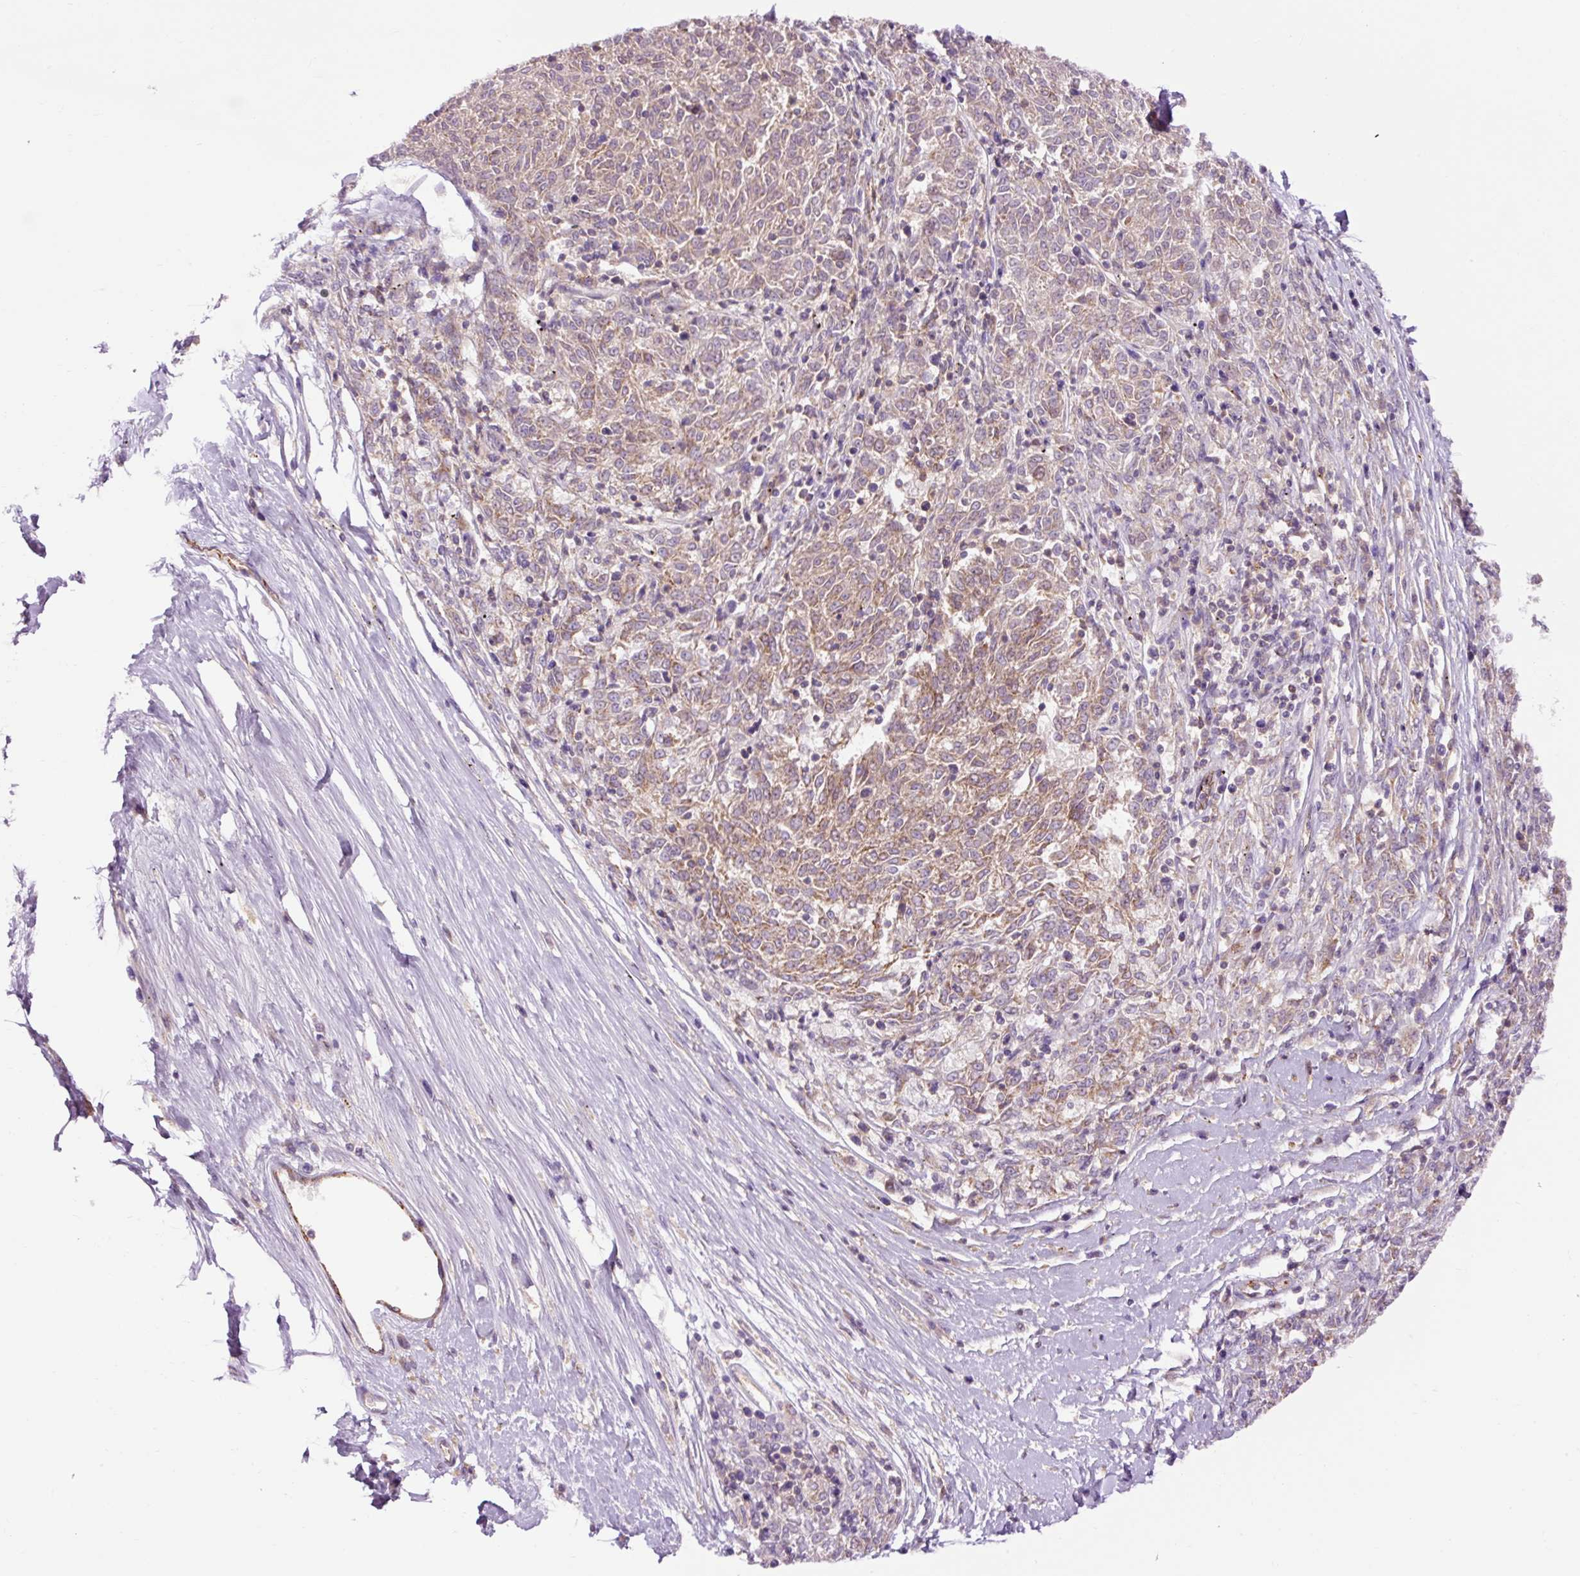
{"staining": {"intensity": "weak", "quantity": ">75%", "location": "cytoplasmic/membranous"}, "tissue": "melanoma", "cell_type": "Tumor cells", "image_type": "cancer", "snomed": [{"axis": "morphology", "description": "Malignant melanoma, NOS"}, {"axis": "topography", "description": "Skin"}], "caption": "An image of melanoma stained for a protein displays weak cytoplasmic/membranous brown staining in tumor cells. The staining is performed using DAB brown chromogen to label protein expression. The nuclei are counter-stained blue using hematoxylin.", "gene": "CD83", "patient": {"sex": "female", "age": 72}}